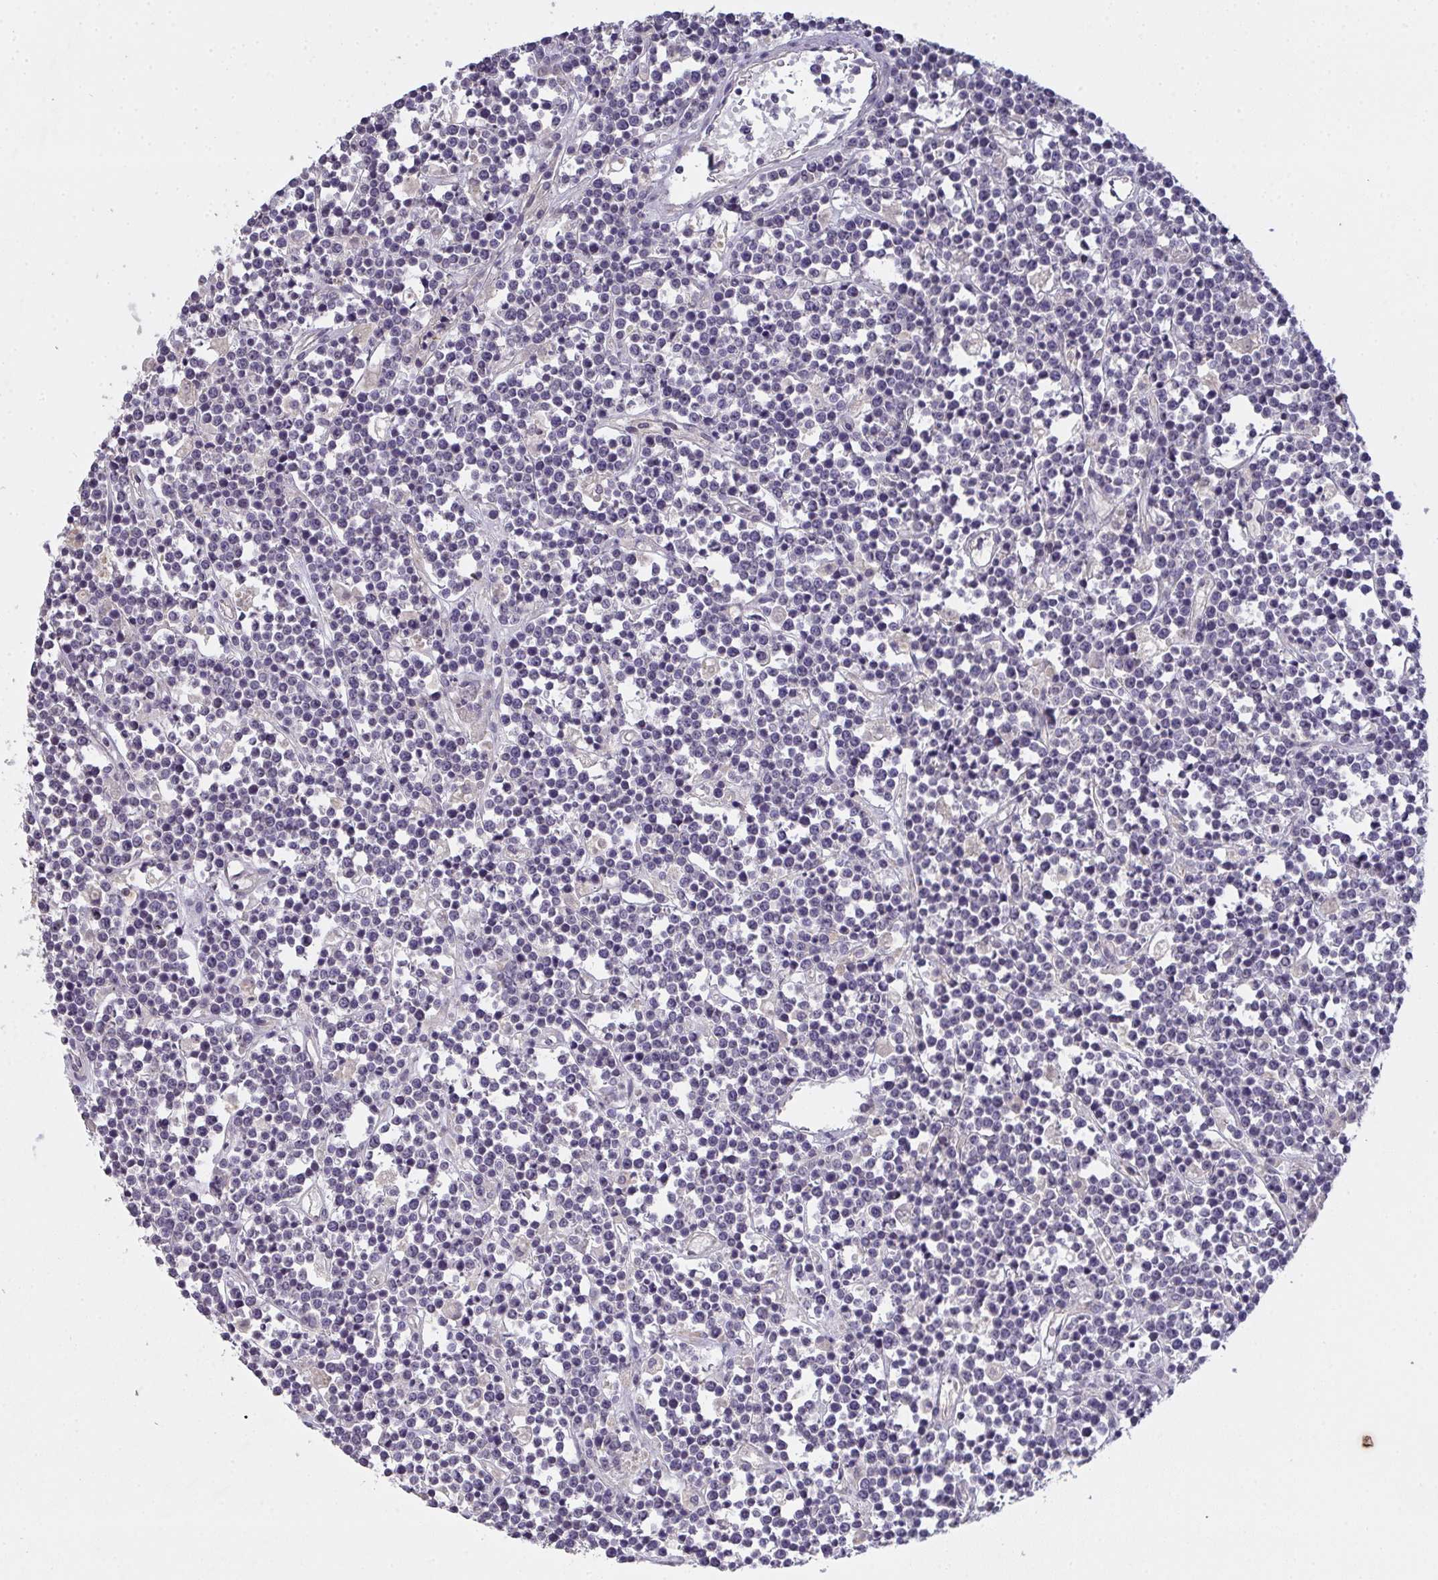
{"staining": {"intensity": "negative", "quantity": "none", "location": "none"}, "tissue": "lymphoma", "cell_type": "Tumor cells", "image_type": "cancer", "snomed": [{"axis": "morphology", "description": "Malignant lymphoma, non-Hodgkin's type, High grade"}, {"axis": "topography", "description": "Ovary"}], "caption": "IHC micrograph of human lymphoma stained for a protein (brown), which displays no staining in tumor cells. The staining is performed using DAB (3,3'-diaminobenzidine) brown chromogen with nuclei counter-stained in using hematoxylin.", "gene": "TMEM219", "patient": {"sex": "female", "age": 56}}